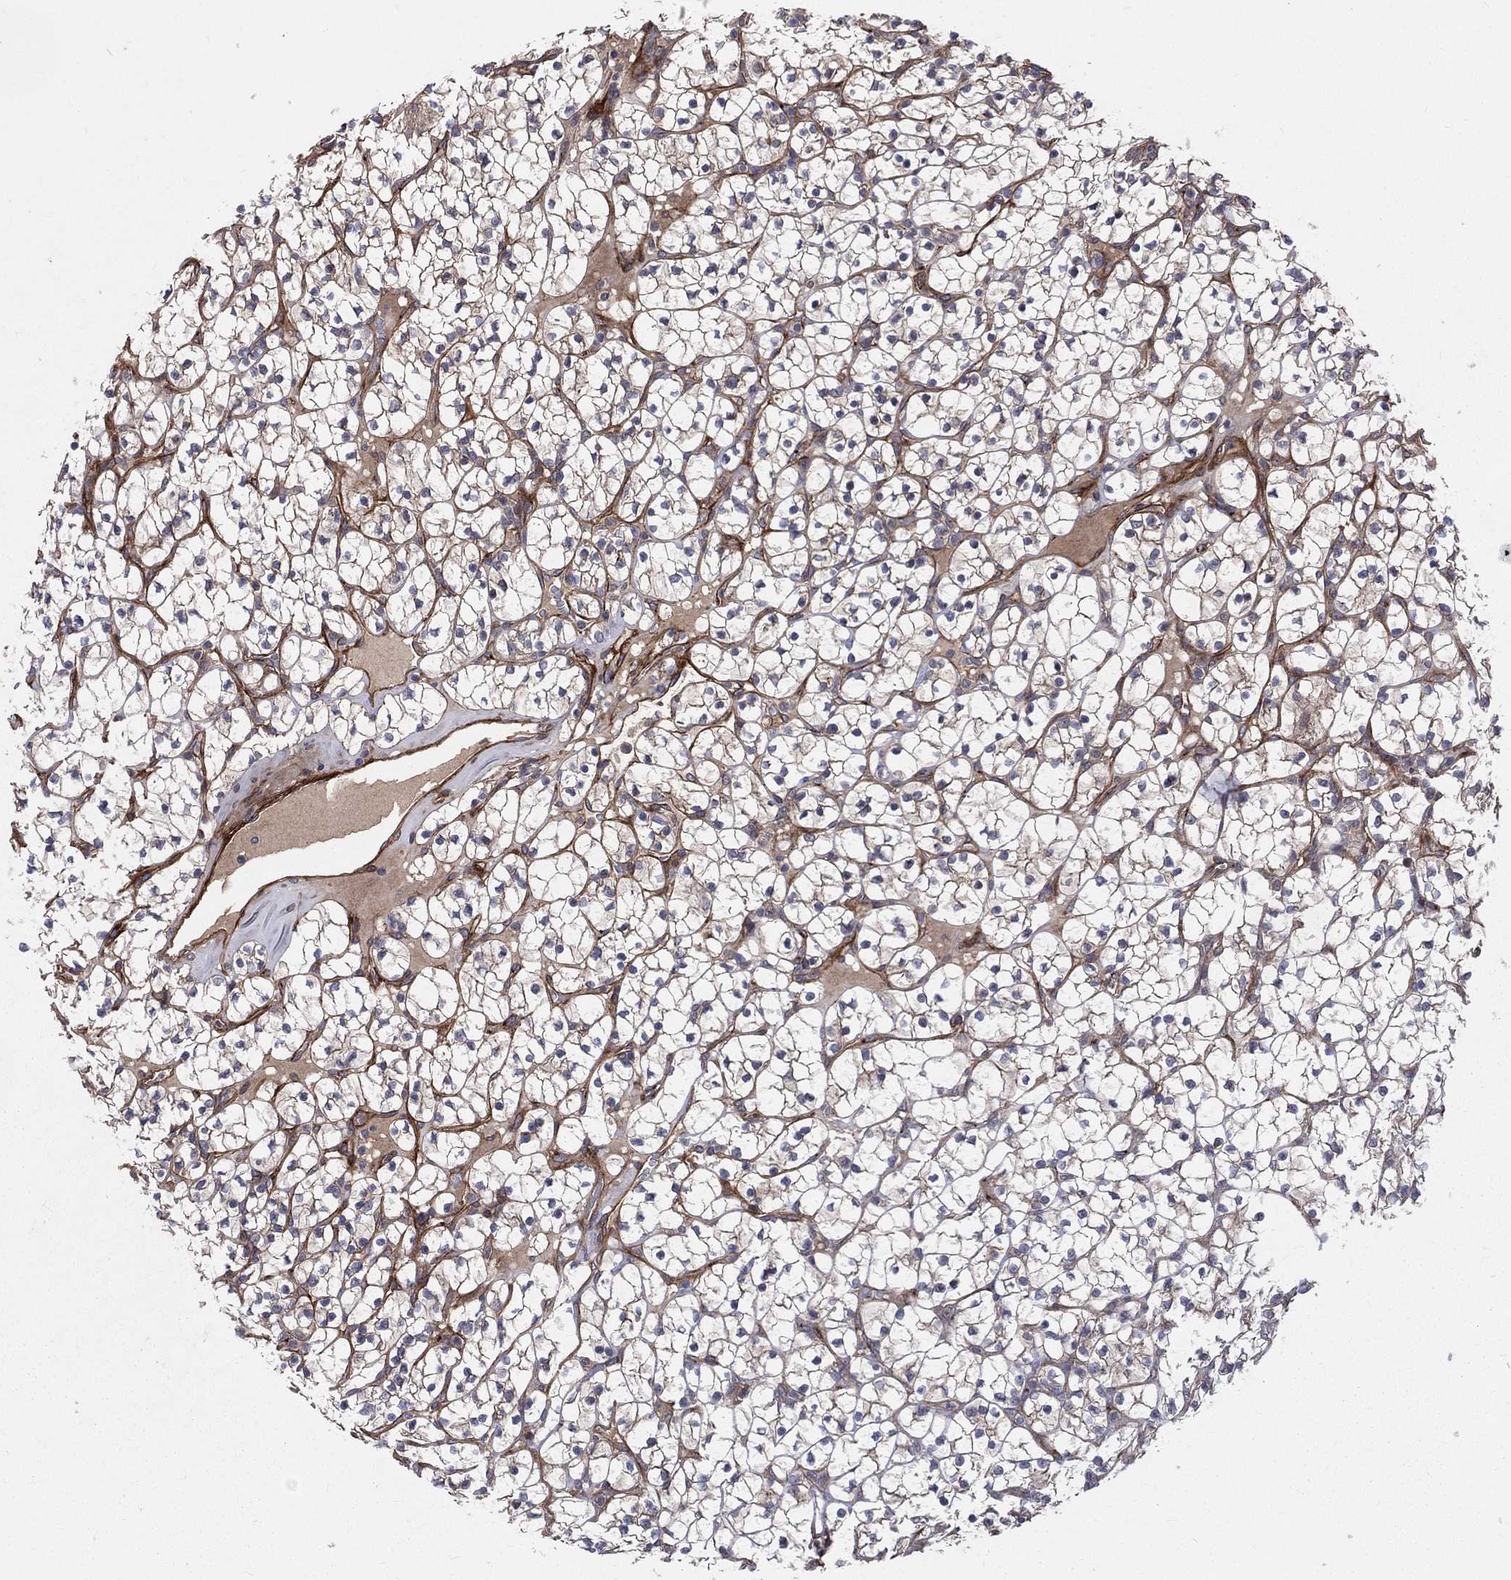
{"staining": {"intensity": "moderate", "quantity": ">75%", "location": "cytoplasmic/membranous"}, "tissue": "renal cancer", "cell_type": "Tumor cells", "image_type": "cancer", "snomed": [{"axis": "morphology", "description": "Adenocarcinoma, NOS"}, {"axis": "topography", "description": "Kidney"}], "caption": "This histopathology image exhibits immunohistochemistry staining of renal cancer, with medium moderate cytoplasmic/membranous positivity in about >75% of tumor cells.", "gene": "ENTPD1", "patient": {"sex": "female", "age": 89}}